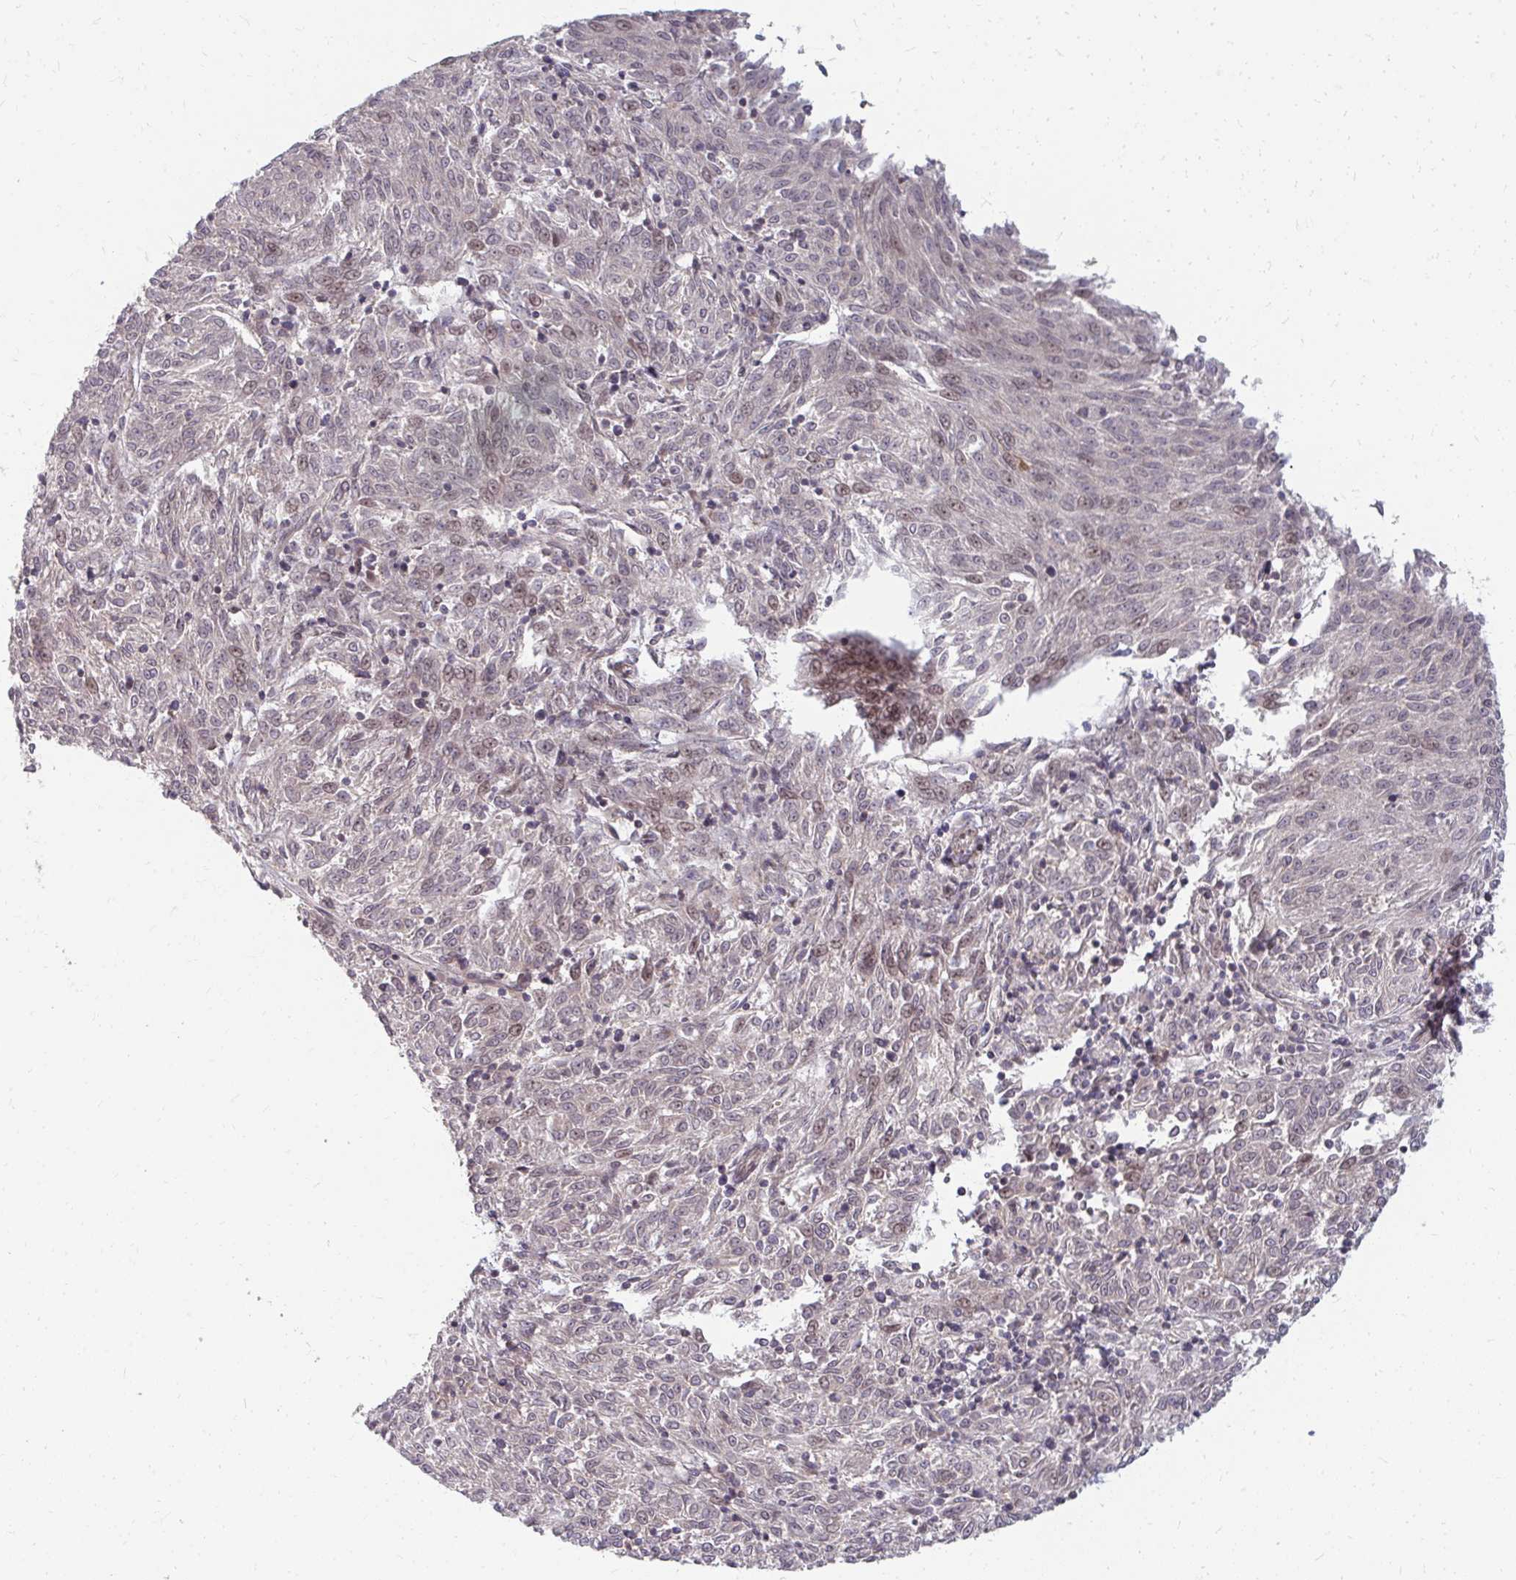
{"staining": {"intensity": "negative", "quantity": "none", "location": "none"}, "tissue": "melanoma", "cell_type": "Tumor cells", "image_type": "cancer", "snomed": [{"axis": "morphology", "description": "Malignant melanoma, NOS"}, {"axis": "topography", "description": "Skin"}], "caption": "Tumor cells show no significant expression in malignant melanoma.", "gene": "ZNF285", "patient": {"sex": "female", "age": 72}}